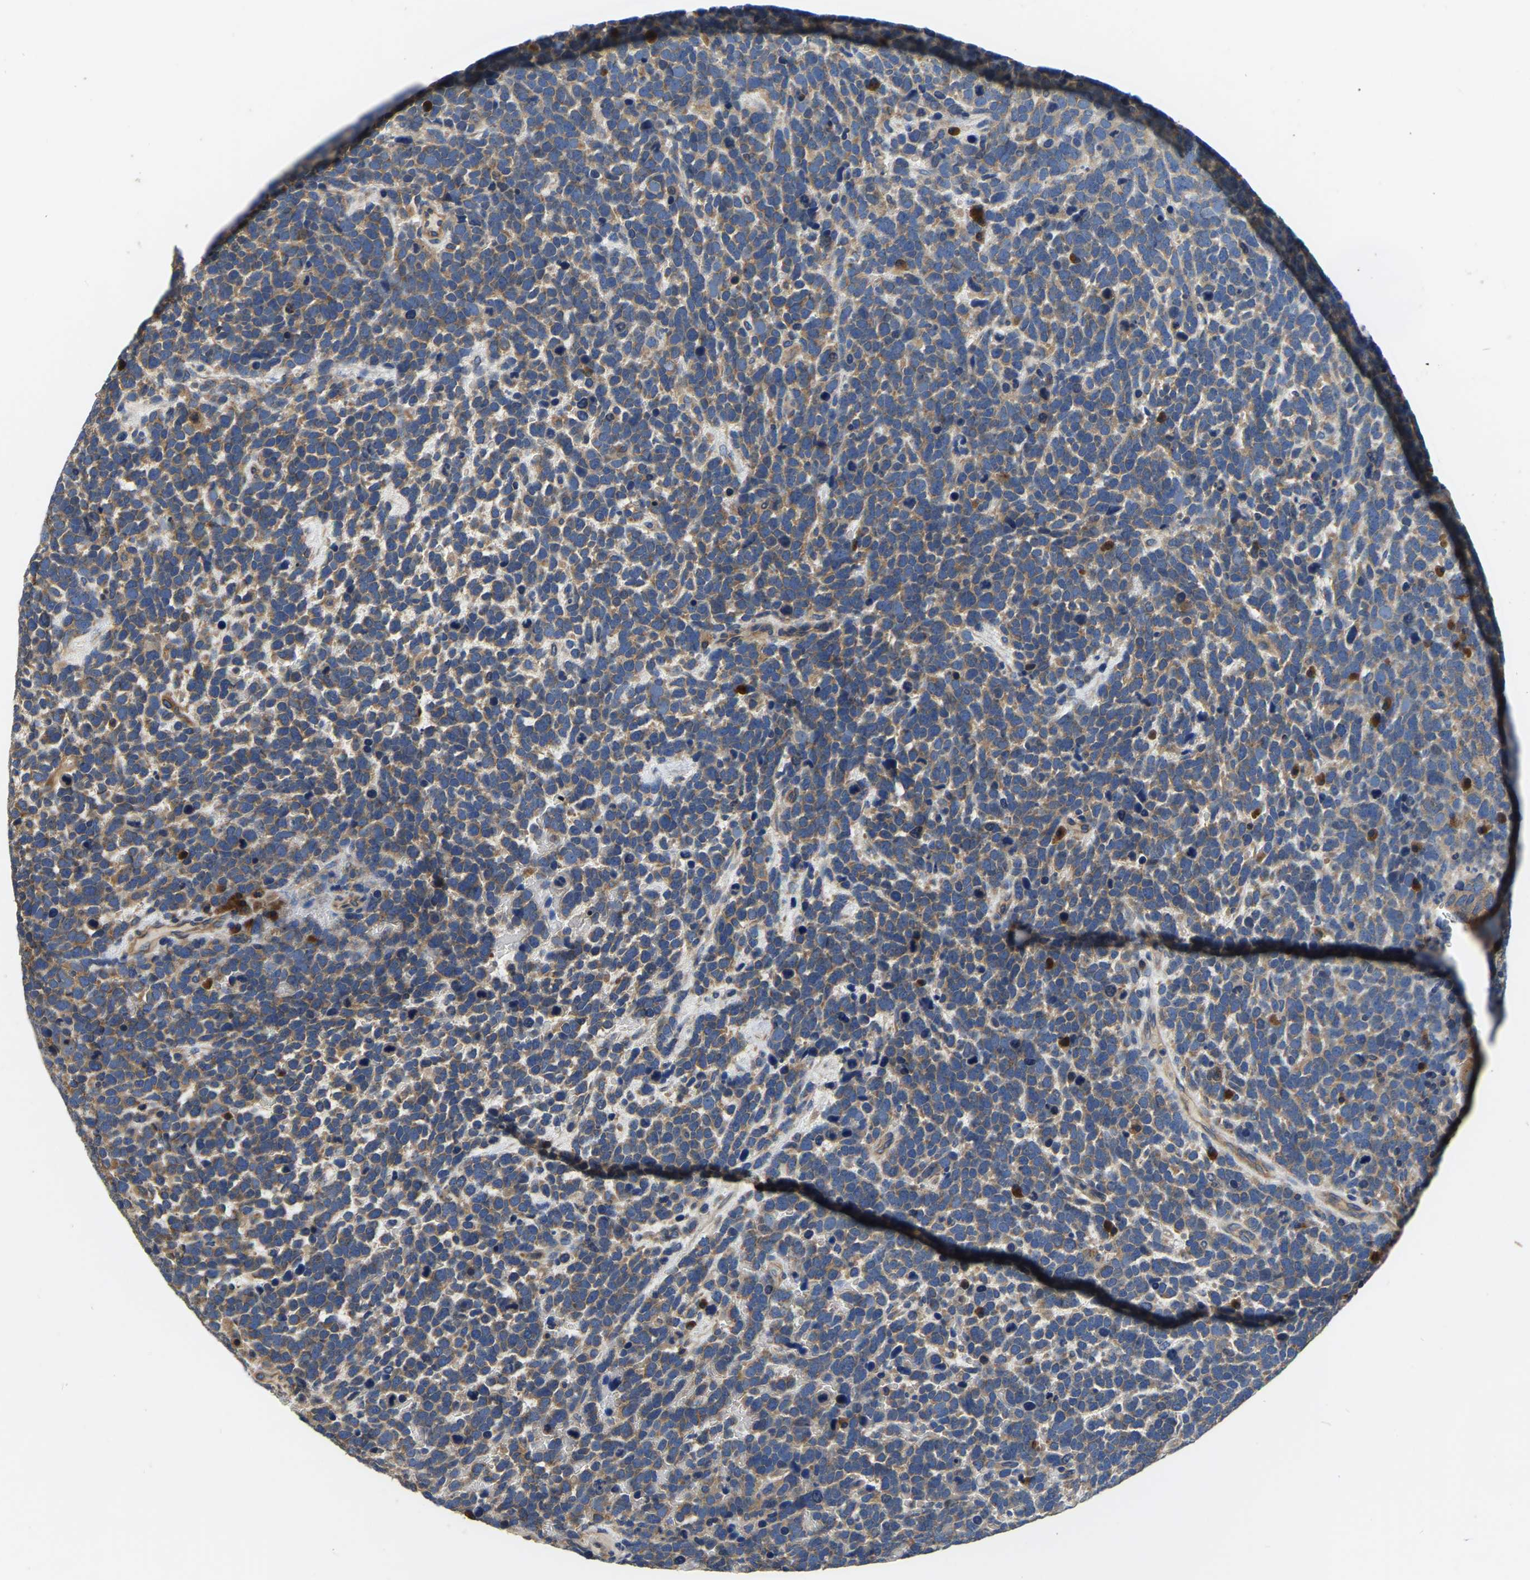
{"staining": {"intensity": "moderate", "quantity": ">75%", "location": "cytoplasmic/membranous"}, "tissue": "urothelial cancer", "cell_type": "Tumor cells", "image_type": "cancer", "snomed": [{"axis": "morphology", "description": "Urothelial carcinoma, High grade"}, {"axis": "topography", "description": "Urinary bladder"}], "caption": "Urothelial cancer tissue shows moderate cytoplasmic/membranous expression in approximately >75% of tumor cells, visualized by immunohistochemistry.", "gene": "GARS1", "patient": {"sex": "female", "age": 82}}